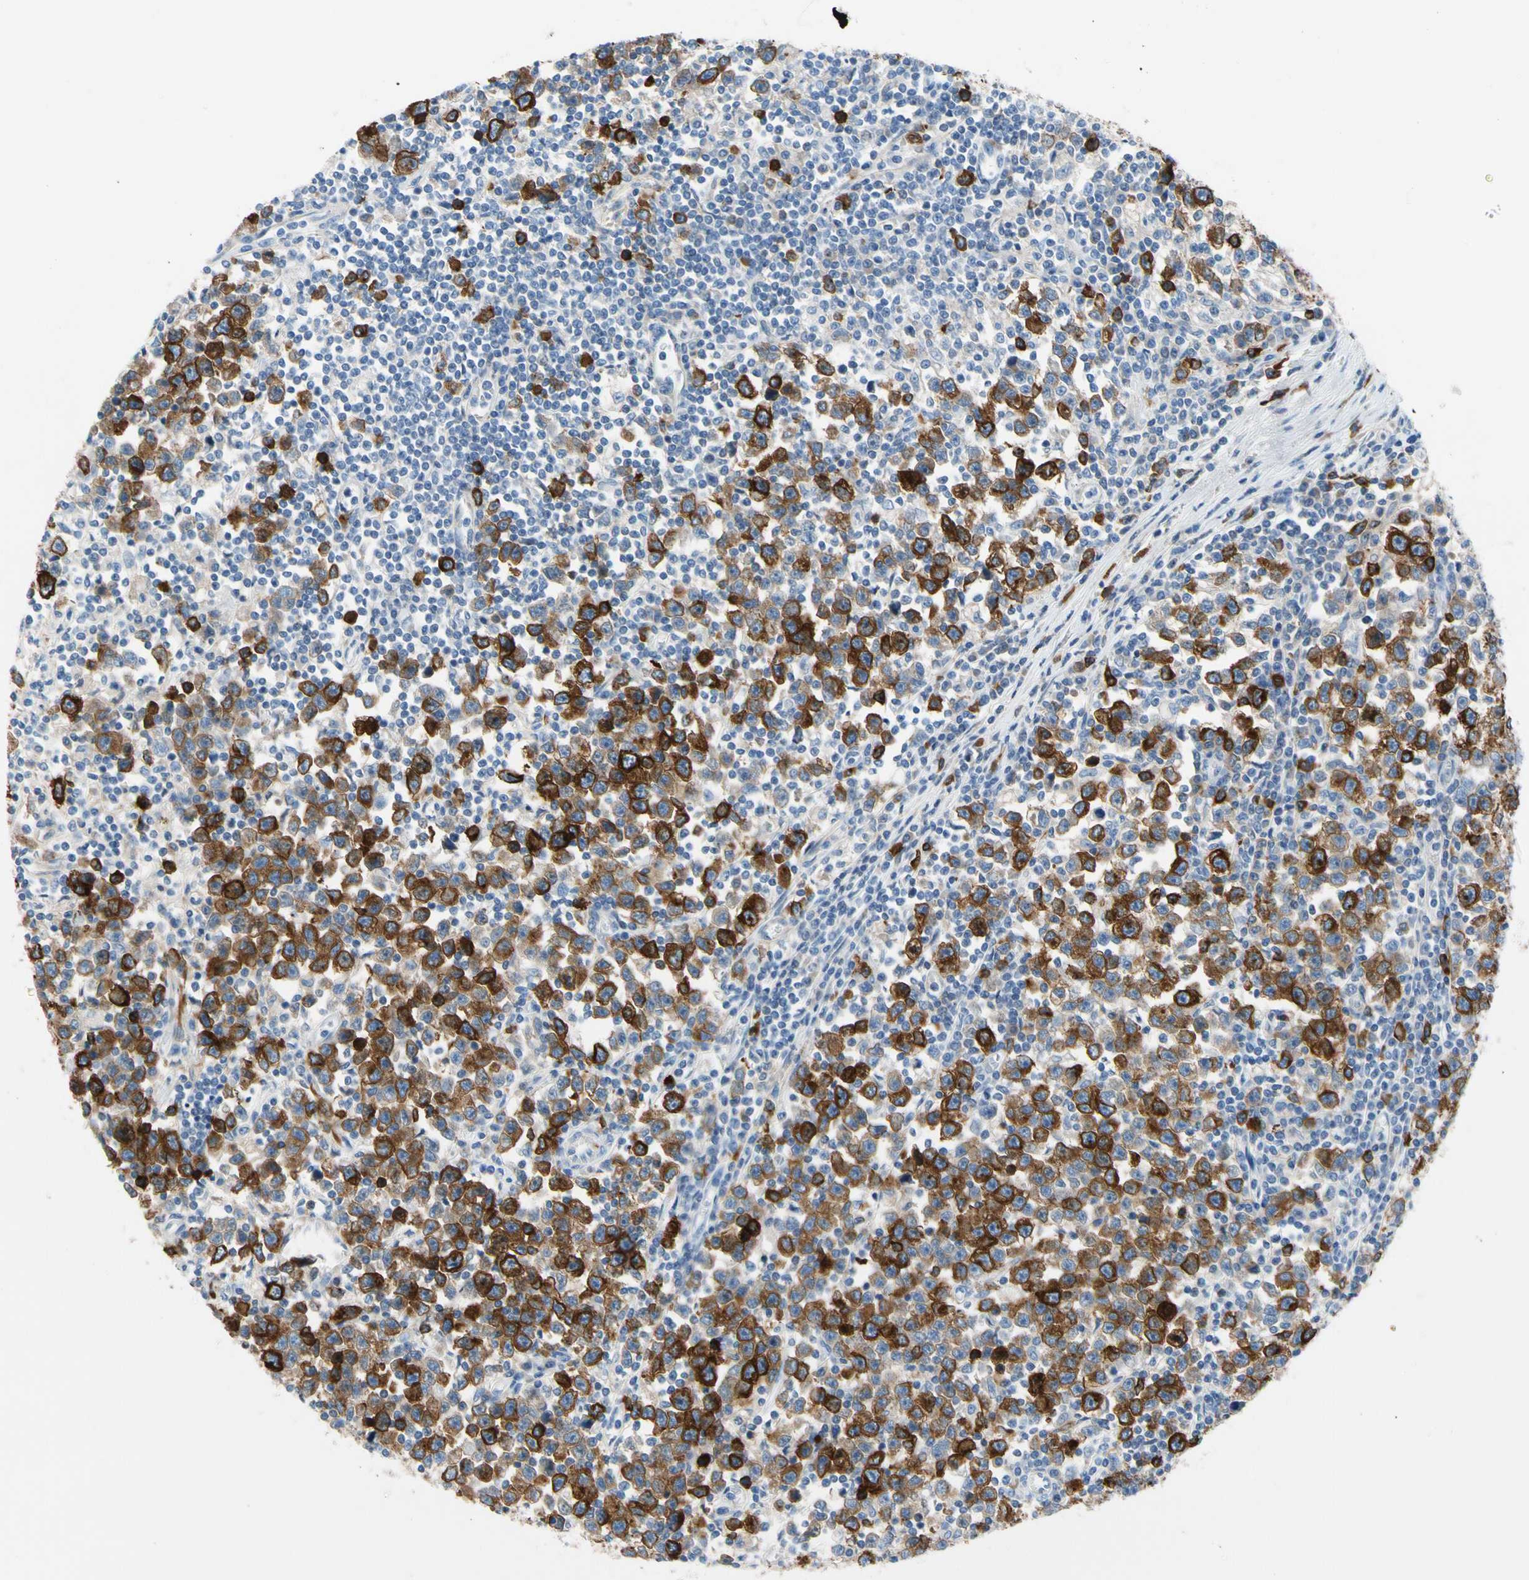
{"staining": {"intensity": "moderate", "quantity": ">75%", "location": "cytoplasmic/membranous"}, "tissue": "testis cancer", "cell_type": "Tumor cells", "image_type": "cancer", "snomed": [{"axis": "morphology", "description": "Seminoma, NOS"}, {"axis": "topography", "description": "Testis"}], "caption": "High-magnification brightfield microscopy of testis cancer stained with DAB (3,3'-diaminobenzidine) (brown) and counterstained with hematoxylin (blue). tumor cells exhibit moderate cytoplasmic/membranous expression is appreciated in about>75% of cells.", "gene": "TACC3", "patient": {"sex": "male", "age": 43}}